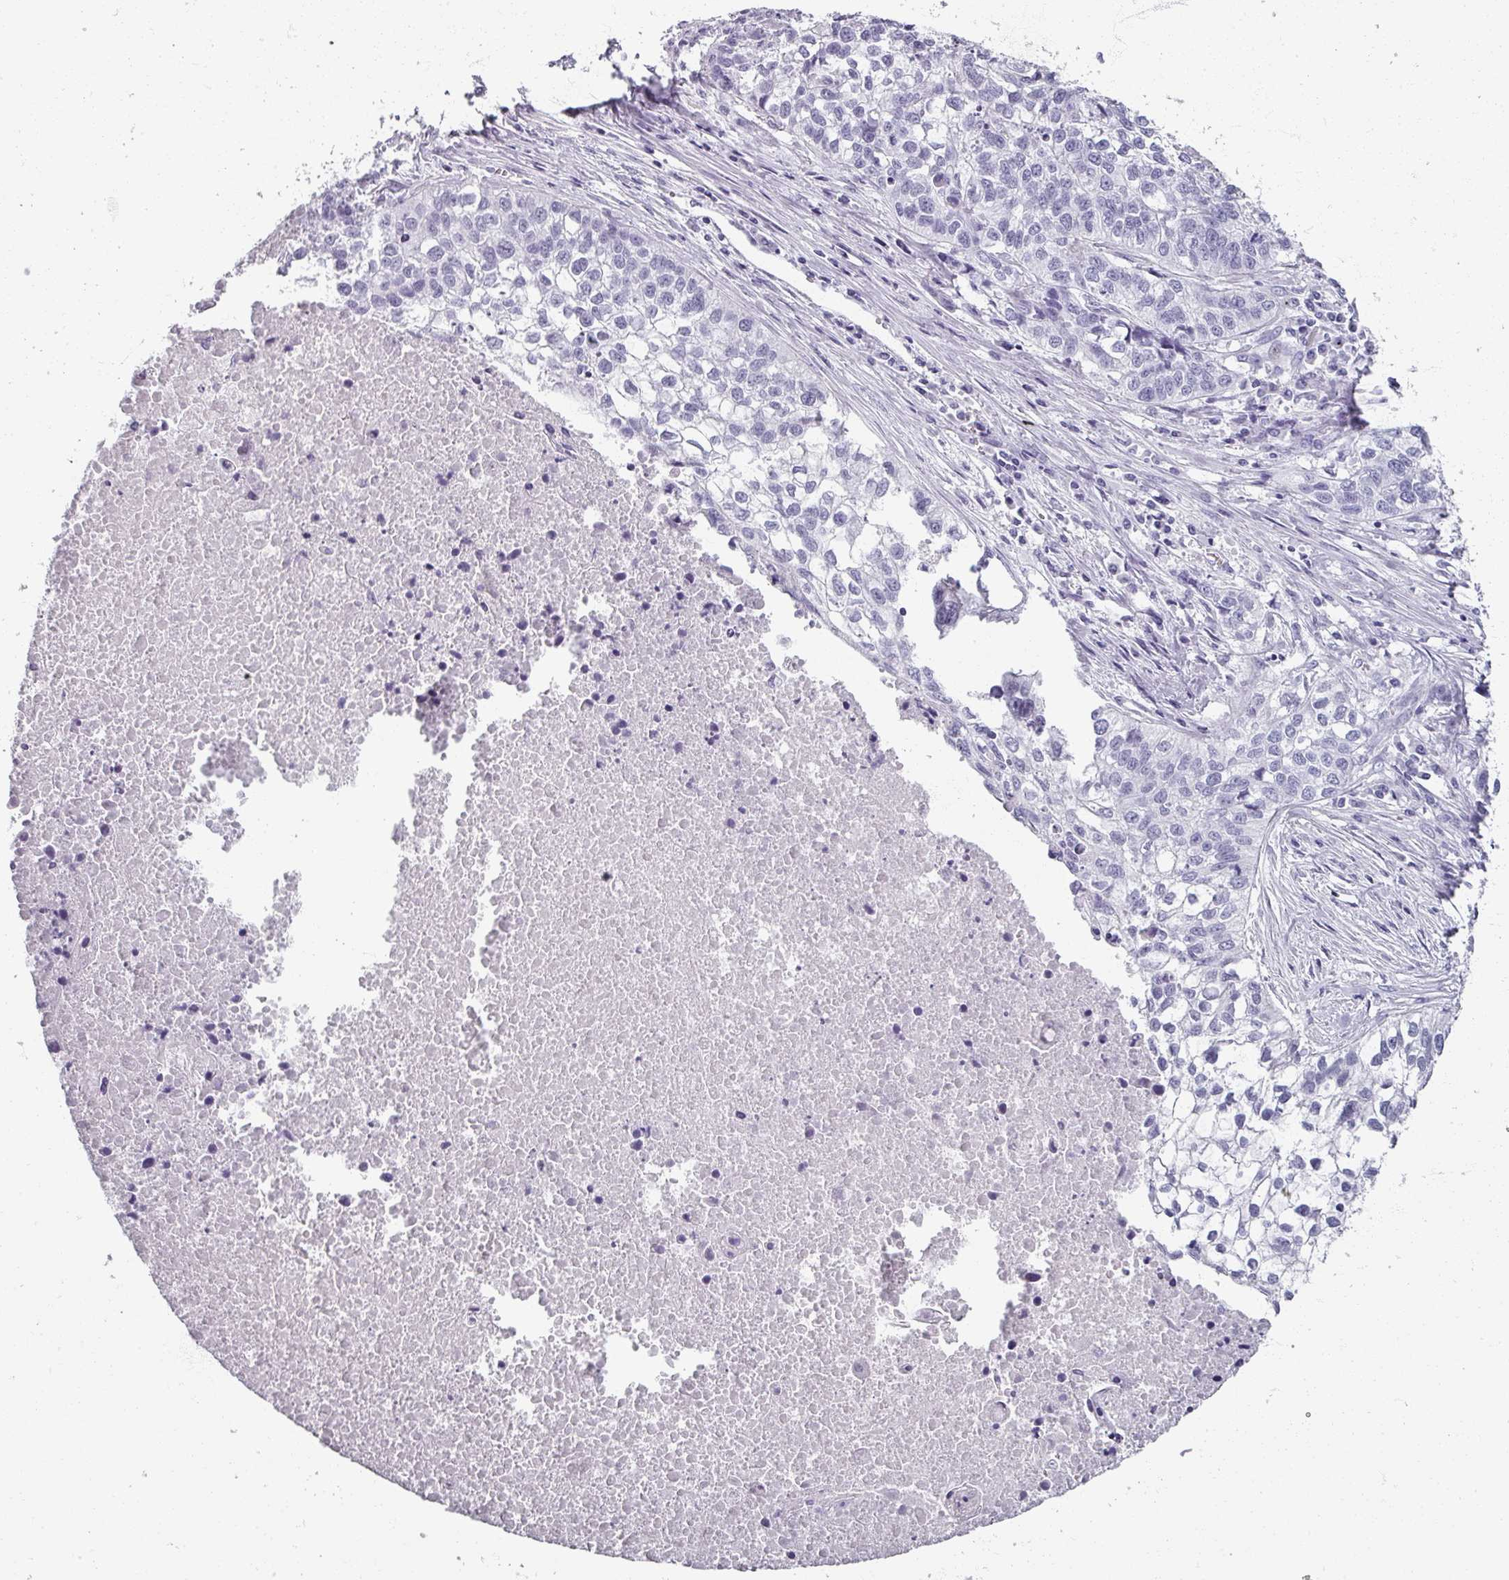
{"staining": {"intensity": "negative", "quantity": "none", "location": "none"}, "tissue": "lung cancer", "cell_type": "Tumor cells", "image_type": "cancer", "snomed": [{"axis": "morphology", "description": "Squamous cell carcinoma, NOS"}, {"axis": "topography", "description": "Lung"}], "caption": "A high-resolution histopathology image shows immunohistochemistry staining of lung cancer (squamous cell carcinoma), which exhibits no significant staining in tumor cells.", "gene": "REG3G", "patient": {"sex": "male", "age": 74}}